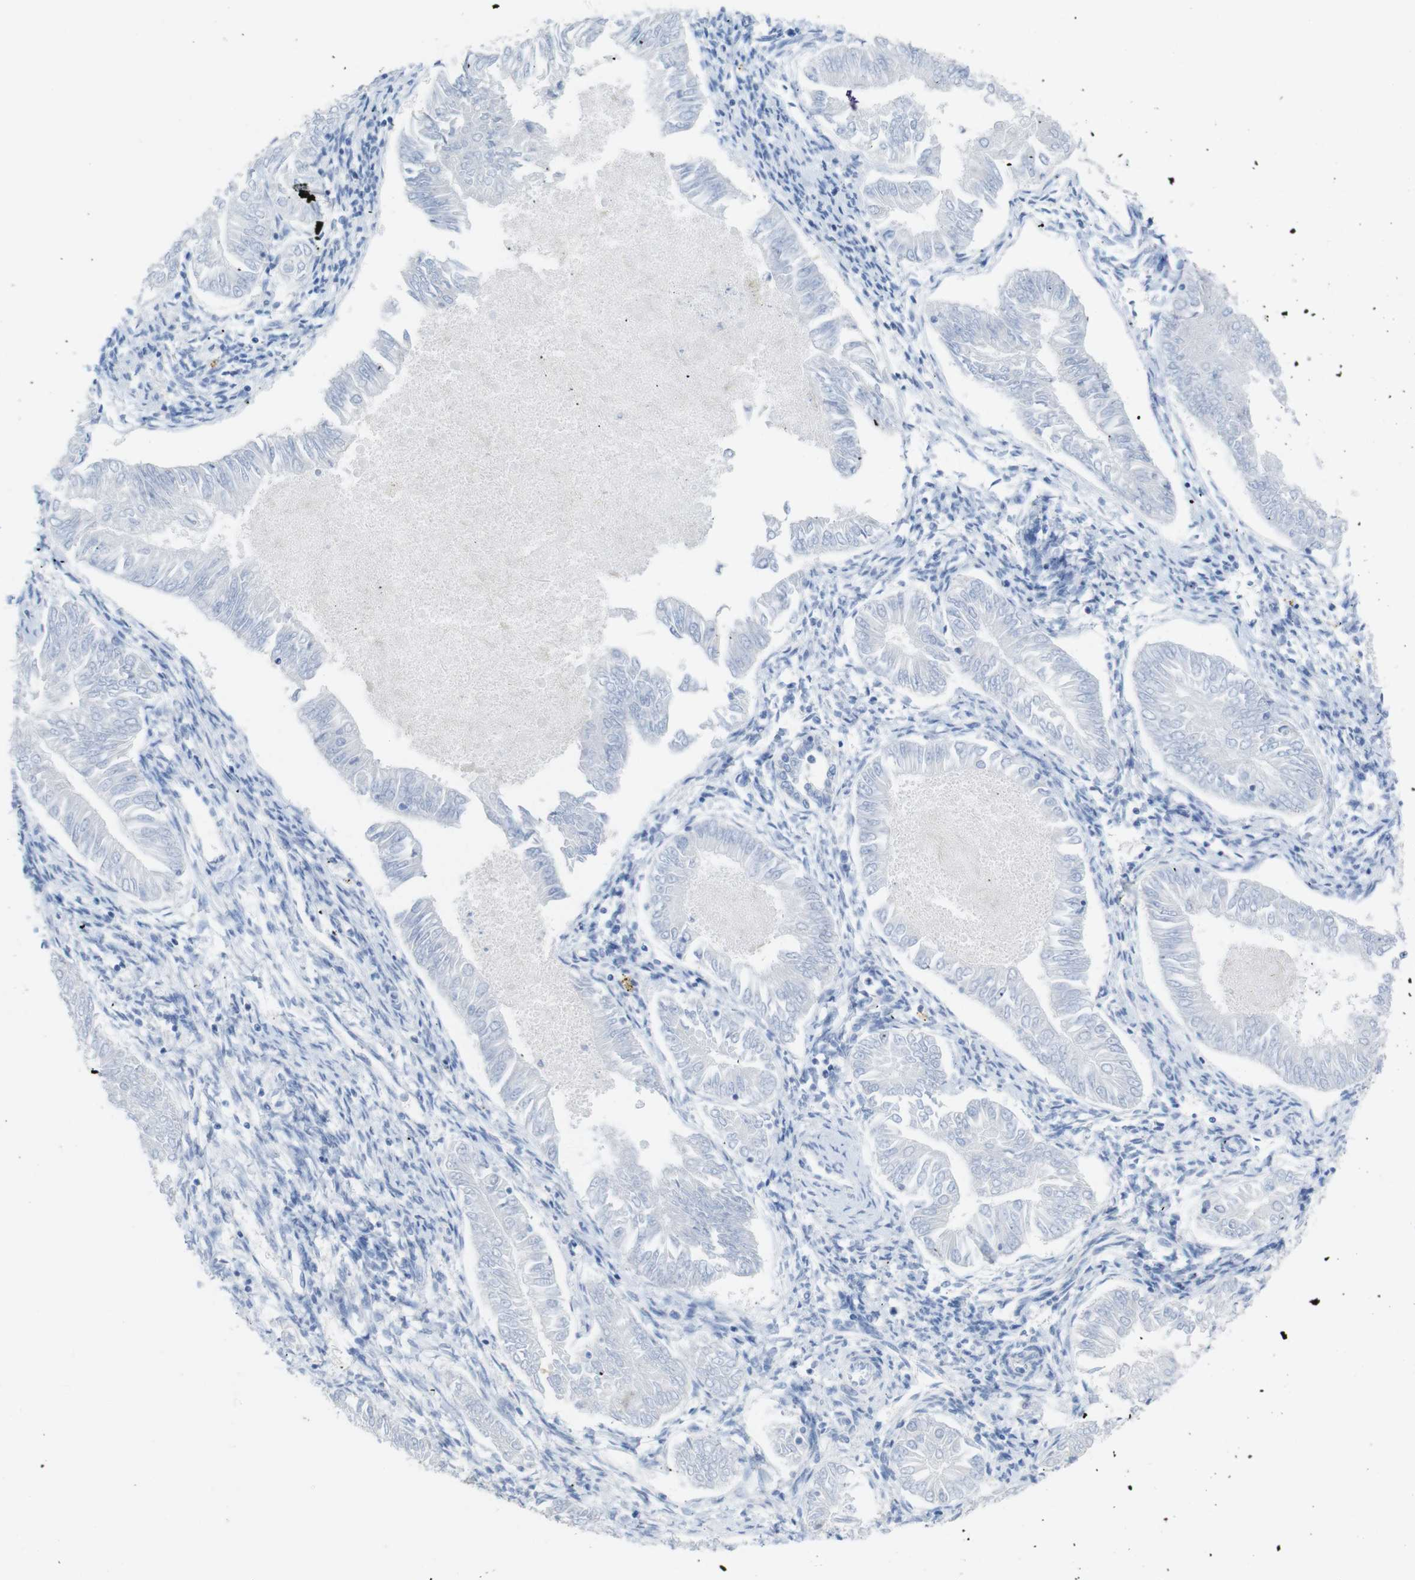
{"staining": {"intensity": "negative", "quantity": "none", "location": "none"}, "tissue": "endometrial cancer", "cell_type": "Tumor cells", "image_type": "cancer", "snomed": [{"axis": "morphology", "description": "Adenocarcinoma, NOS"}, {"axis": "topography", "description": "Endometrium"}], "caption": "This is an immunohistochemistry photomicrograph of endometrial cancer (adenocarcinoma). There is no expression in tumor cells.", "gene": "LAG3", "patient": {"sex": "female", "age": 53}}